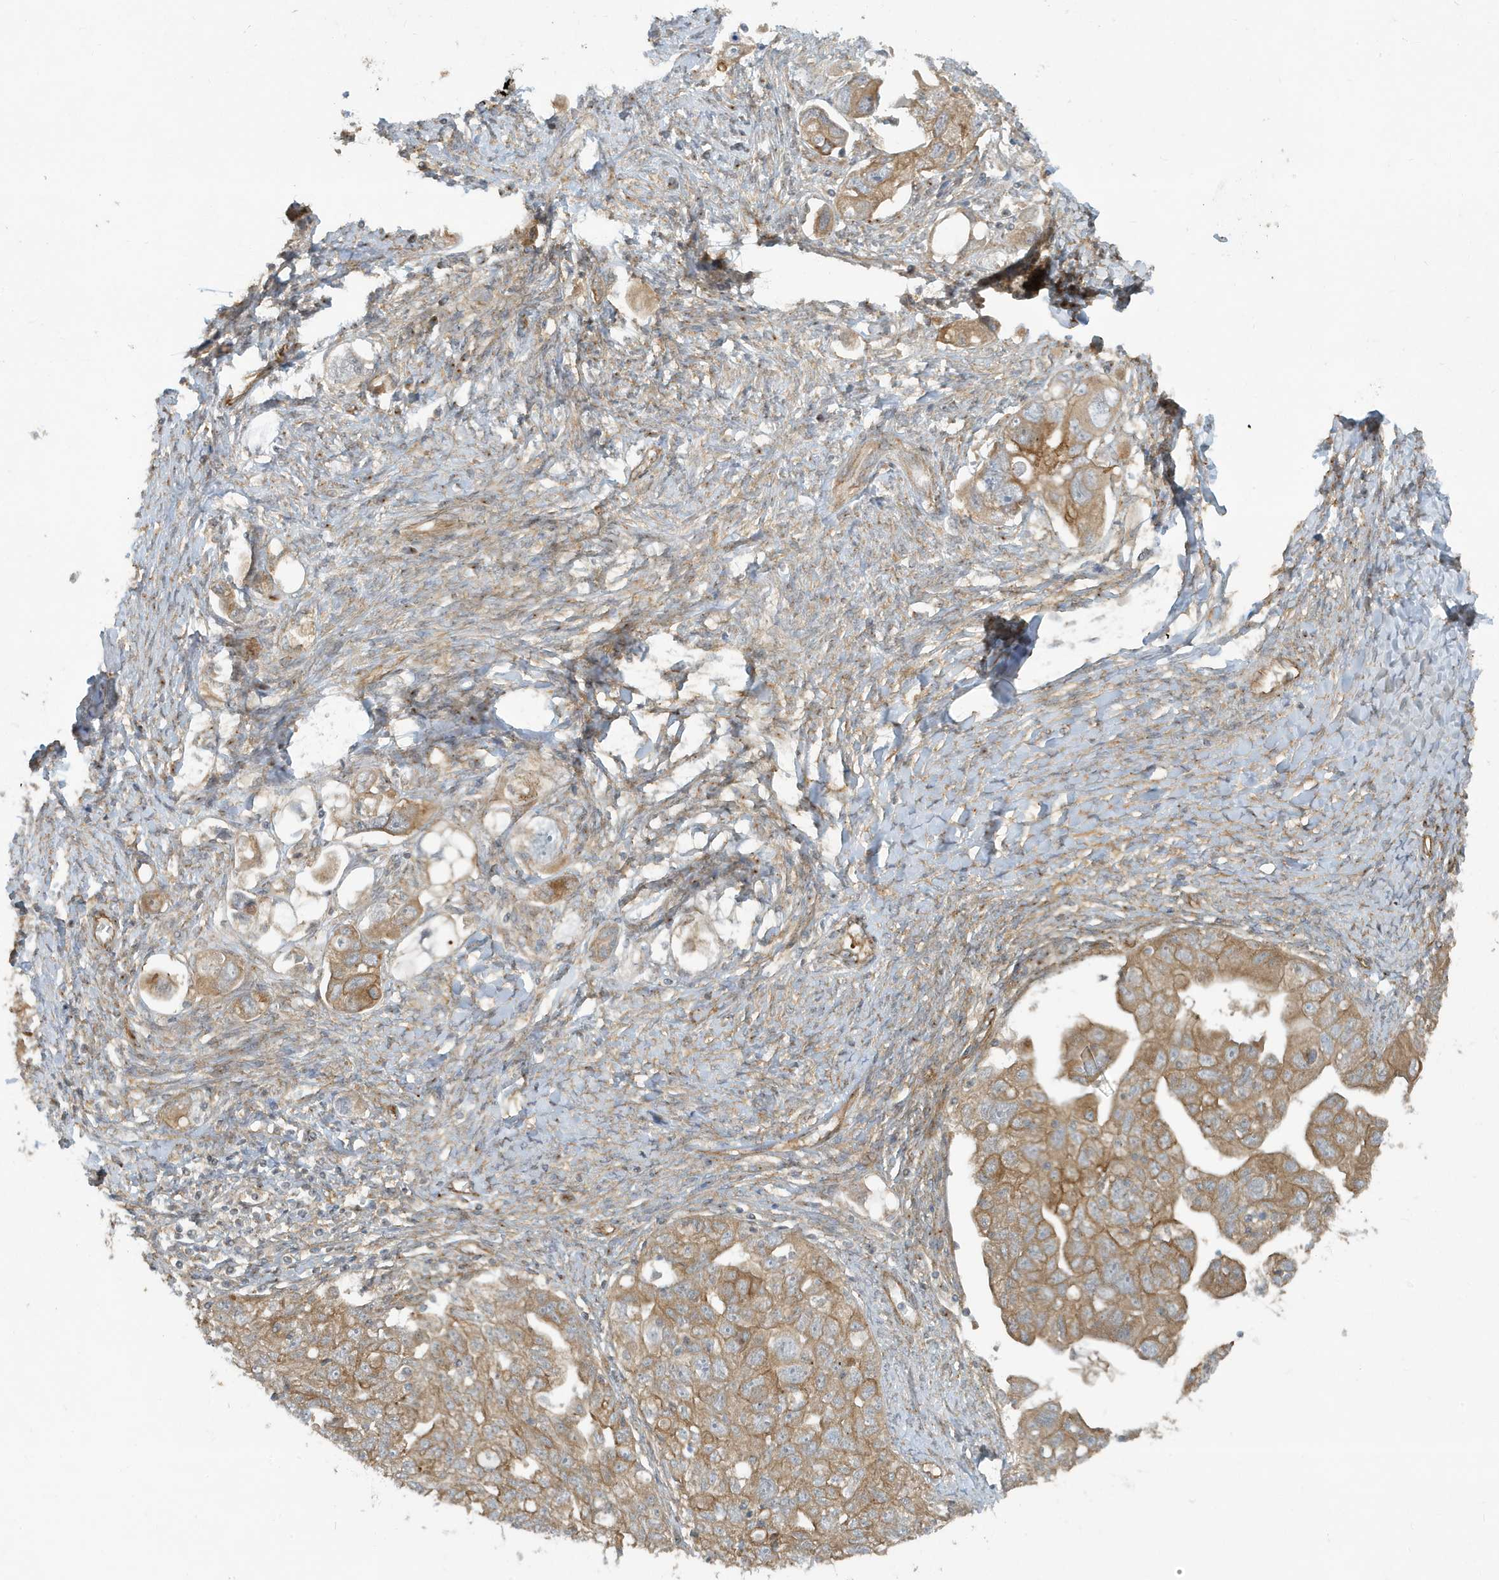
{"staining": {"intensity": "moderate", "quantity": ">75%", "location": "cytoplasmic/membranous"}, "tissue": "ovarian cancer", "cell_type": "Tumor cells", "image_type": "cancer", "snomed": [{"axis": "morphology", "description": "Carcinoma, NOS"}, {"axis": "morphology", "description": "Cystadenocarcinoma, serous, NOS"}, {"axis": "topography", "description": "Ovary"}], "caption": "Human ovarian cancer (serous cystadenocarcinoma) stained with a brown dye shows moderate cytoplasmic/membranous positive expression in approximately >75% of tumor cells.", "gene": "ATP23", "patient": {"sex": "female", "age": 69}}